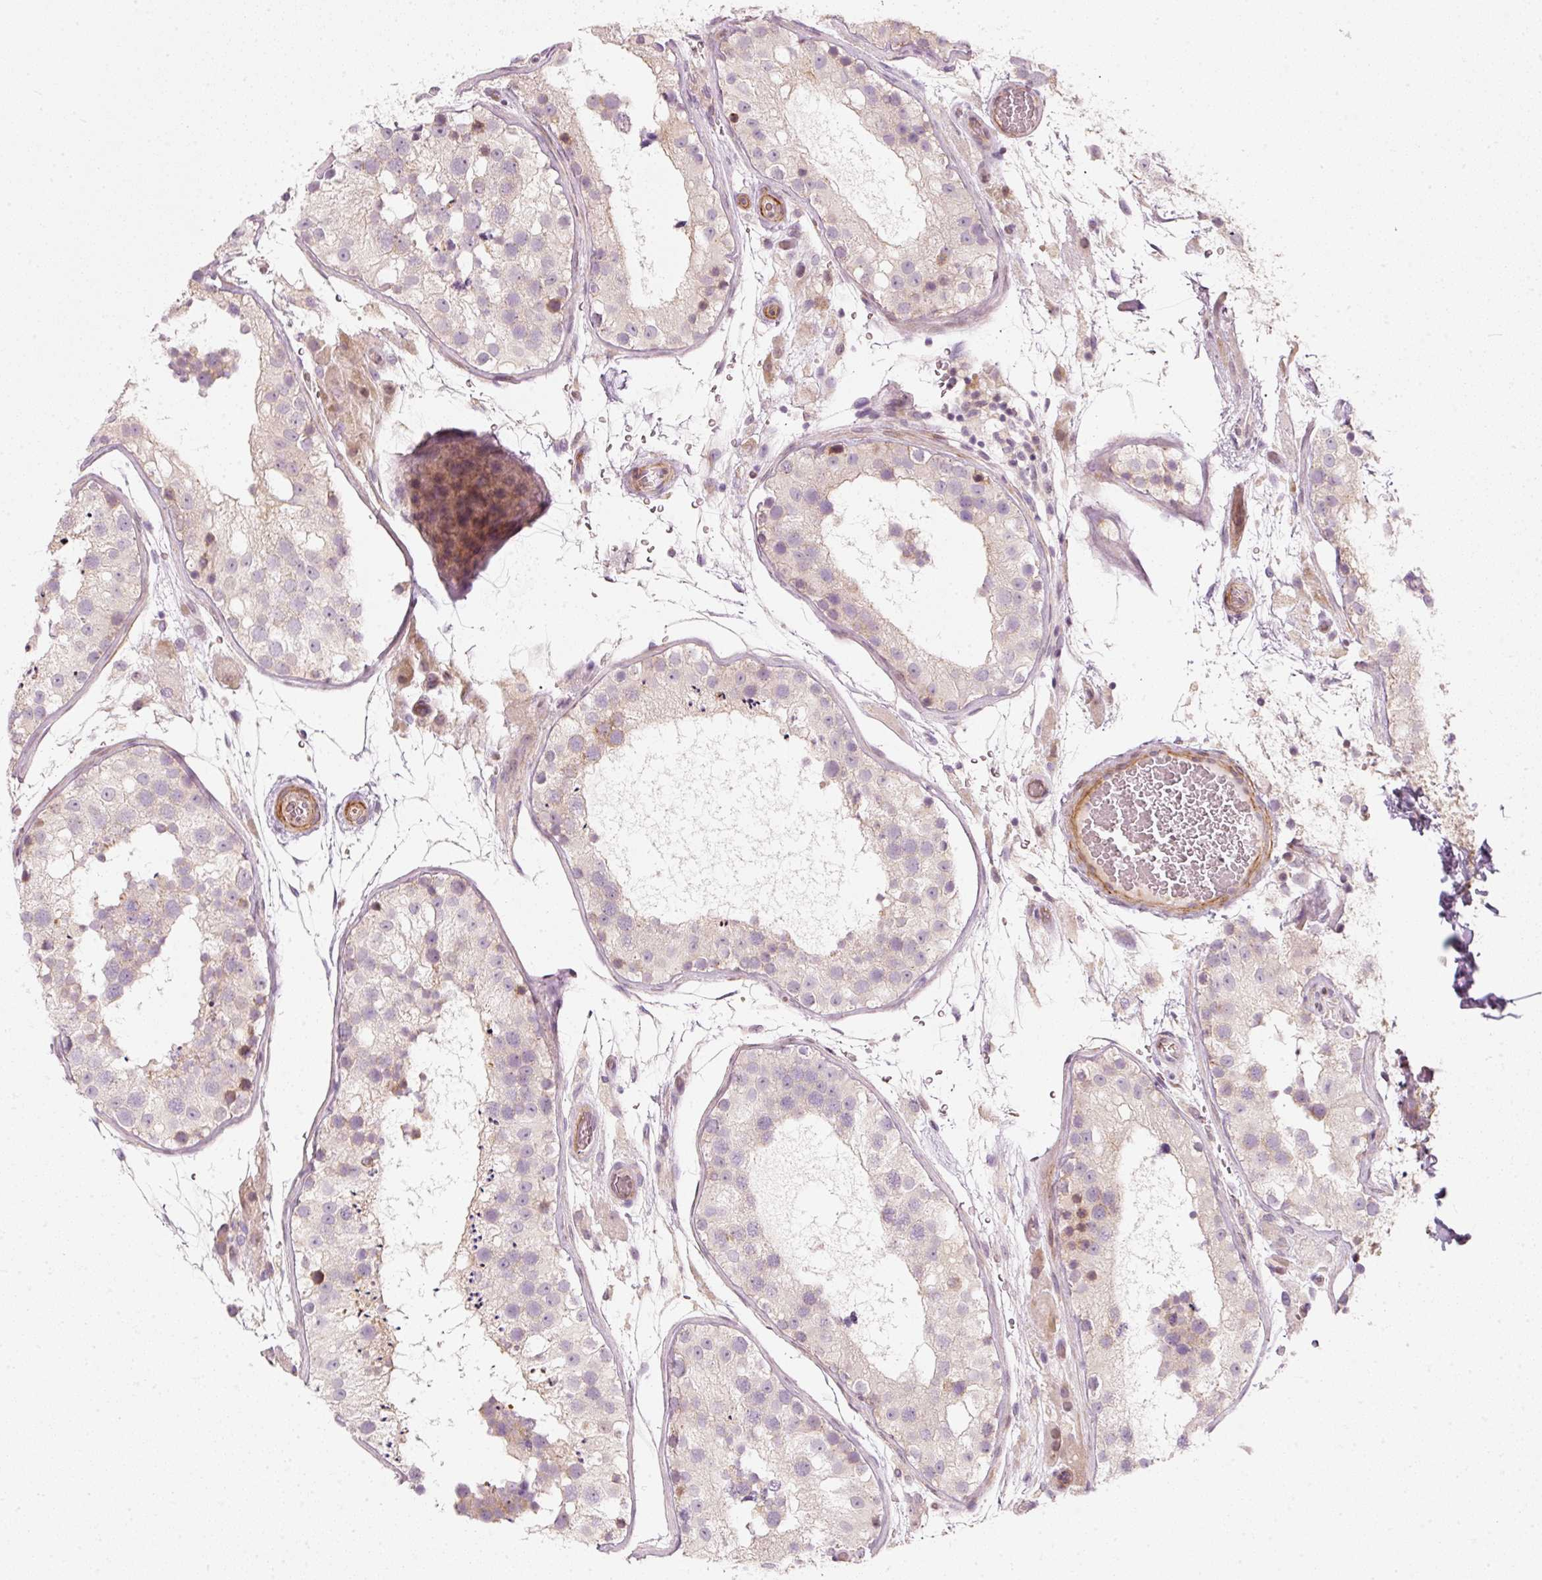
{"staining": {"intensity": "weak", "quantity": "25%-75%", "location": "cytoplasmic/membranous"}, "tissue": "testis", "cell_type": "Cells in seminiferous ducts", "image_type": "normal", "snomed": [{"axis": "morphology", "description": "Normal tissue, NOS"}, {"axis": "topography", "description": "Testis"}], "caption": "IHC (DAB) staining of benign human testis shows weak cytoplasmic/membranous protein staining in about 25%-75% of cells in seminiferous ducts.", "gene": "KCNQ1", "patient": {"sex": "male", "age": 26}}